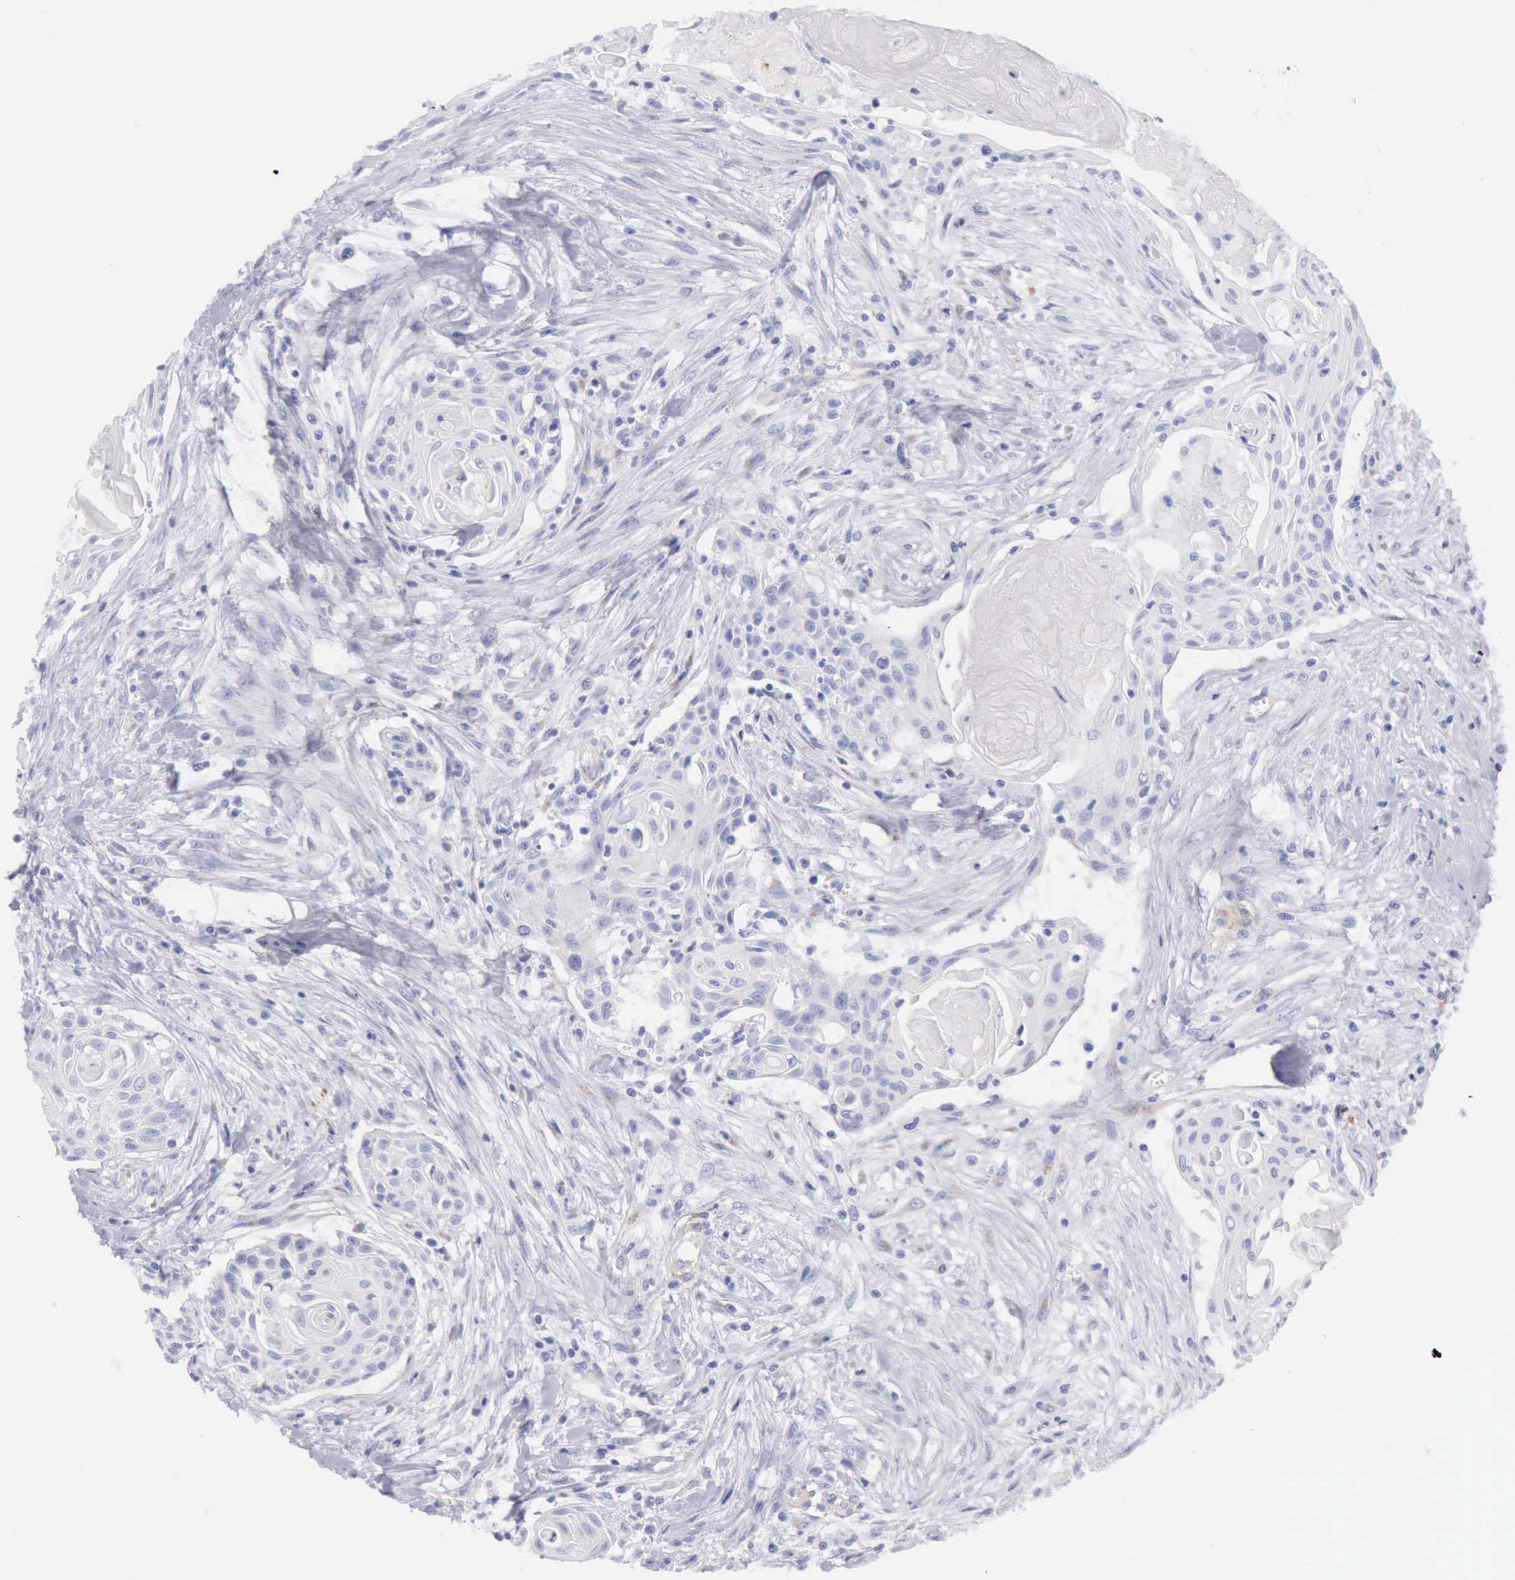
{"staining": {"intensity": "negative", "quantity": "none", "location": "none"}, "tissue": "head and neck cancer", "cell_type": "Tumor cells", "image_type": "cancer", "snomed": [{"axis": "morphology", "description": "Squamous cell carcinoma, NOS"}, {"axis": "morphology", "description": "Squamous cell carcinoma, metastatic, NOS"}, {"axis": "topography", "description": "Lymph node"}, {"axis": "topography", "description": "Salivary gland"}, {"axis": "topography", "description": "Head-Neck"}], "caption": "Immunohistochemical staining of head and neck cancer displays no significant expression in tumor cells.", "gene": "AOC3", "patient": {"sex": "female", "age": 74}}